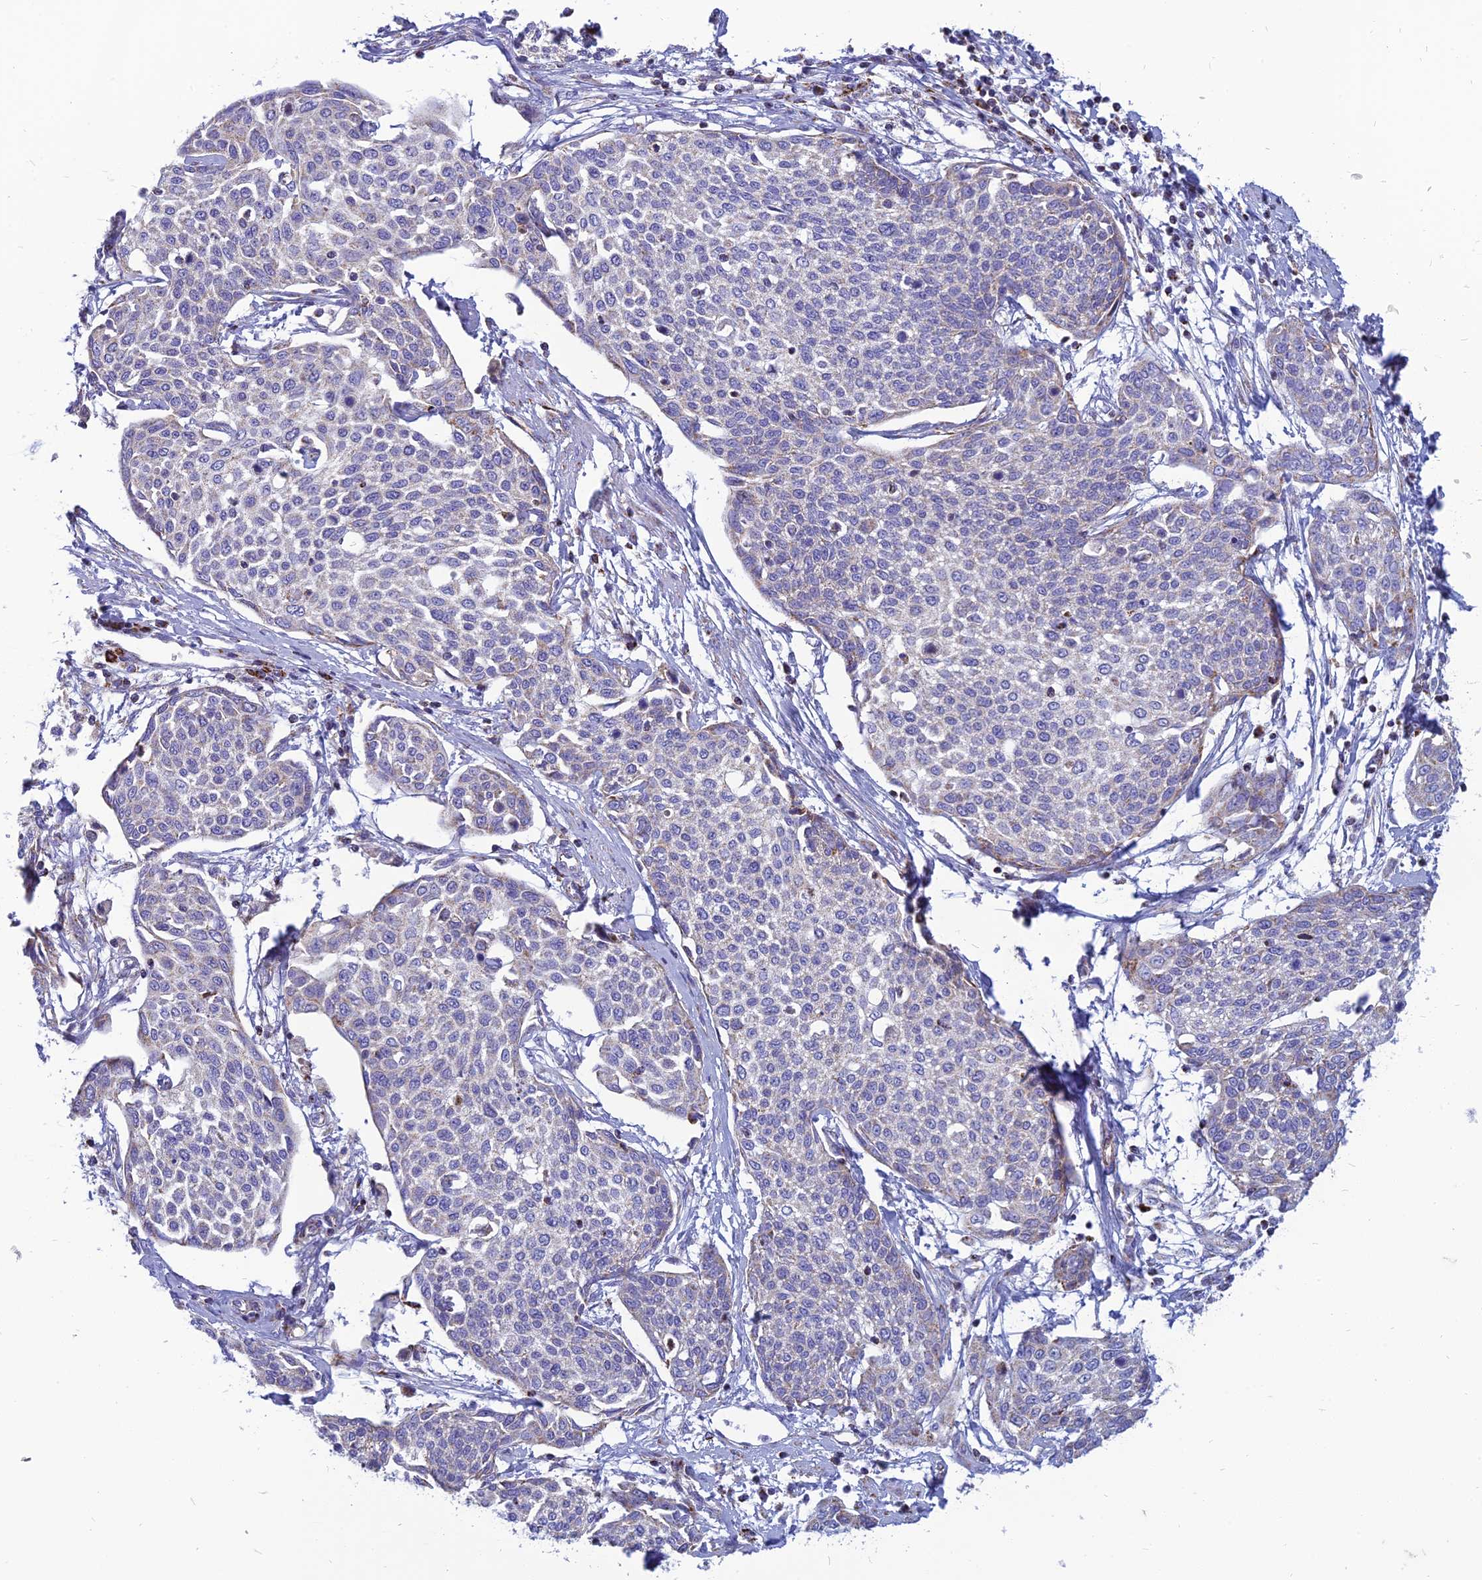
{"staining": {"intensity": "negative", "quantity": "none", "location": "none"}, "tissue": "cervical cancer", "cell_type": "Tumor cells", "image_type": "cancer", "snomed": [{"axis": "morphology", "description": "Squamous cell carcinoma, NOS"}, {"axis": "topography", "description": "Cervix"}], "caption": "Protein analysis of cervical squamous cell carcinoma exhibits no significant expression in tumor cells. The staining is performed using DAB brown chromogen with nuclei counter-stained in using hematoxylin.", "gene": "PACC1", "patient": {"sex": "female", "age": 34}}